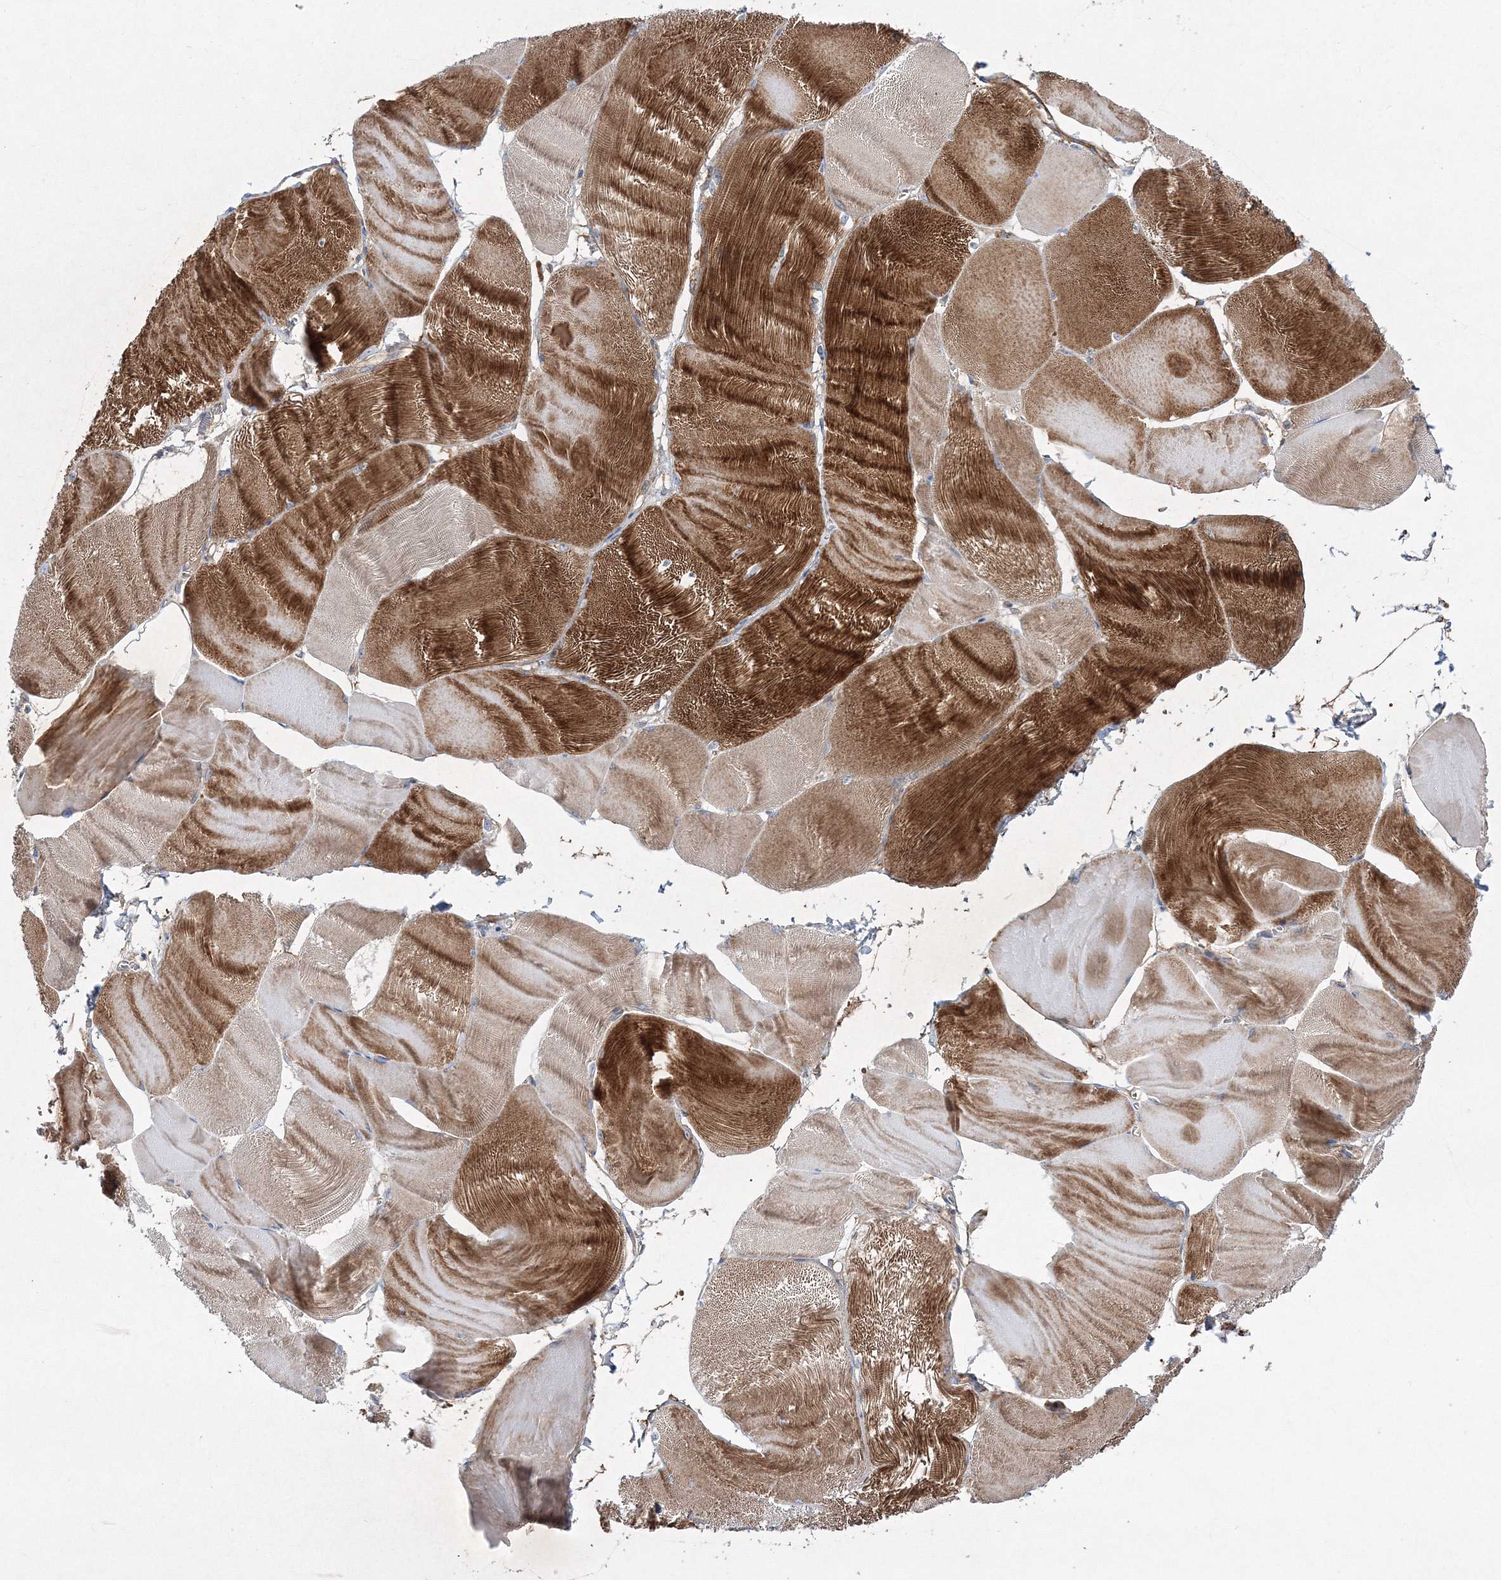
{"staining": {"intensity": "strong", "quantity": ">75%", "location": "cytoplasmic/membranous"}, "tissue": "skeletal muscle", "cell_type": "Myocytes", "image_type": "normal", "snomed": [{"axis": "morphology", "description": "Normal tissue, NOS"}, {"axis": "morphology", "description": "Basal cell carcinoma"}, {"axis": "topography", "description": "Skeletal muscle"}], "caption": "Immunohistochemistry (IHC) of normal human skeletal muscle shows high levels of strong cytoplasmic/membranous positivity in about >75% of myocytes.", "gene": "ZSWIM6", "patient": {"sex": "female", "age": 64}}